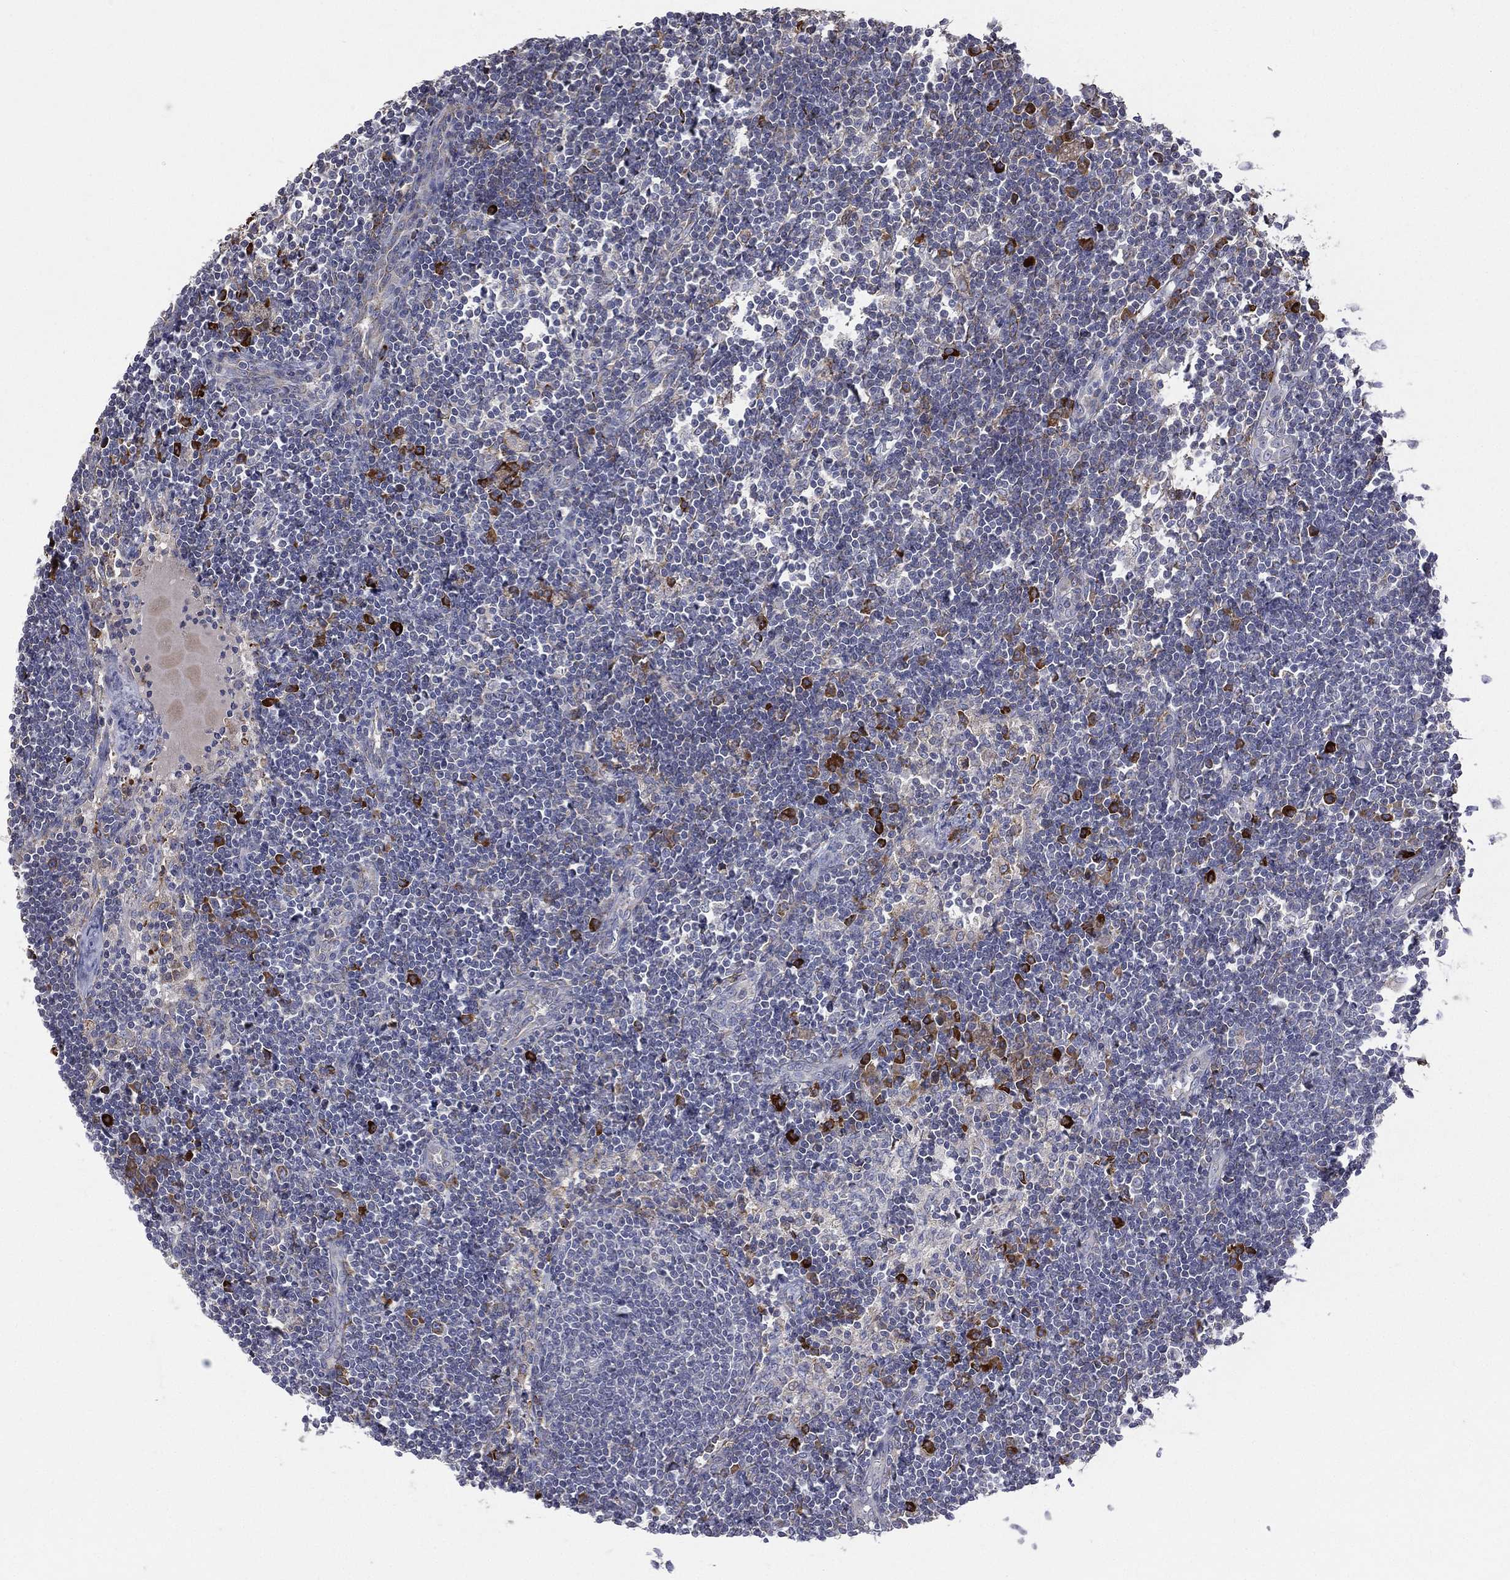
{"staining": {"intensity": "strong", "quantity": "<25%", "location": "cytoplasmic/membranous"}, "tissue": "lymph node", "cell_type": "Non-germinal center cells", "image_type": "normal", "snomed": [{"axis": "morphology", "description": "Normal tissue, NOS"}, {"axis": "morphology", "description": "Adenocarcinoma, NOS"}, {"axis": "topography", "description": "Lymph node"}, {"axis": "topography", "description": "Pancreas"}], "caption": "An image of lymph node stained for a protein exhibits strong cytoplasmic/membranous brown staining in non-germinal center cells.", "gene": "C20orf96", "patient": {"sex": "female", "age": 58}}